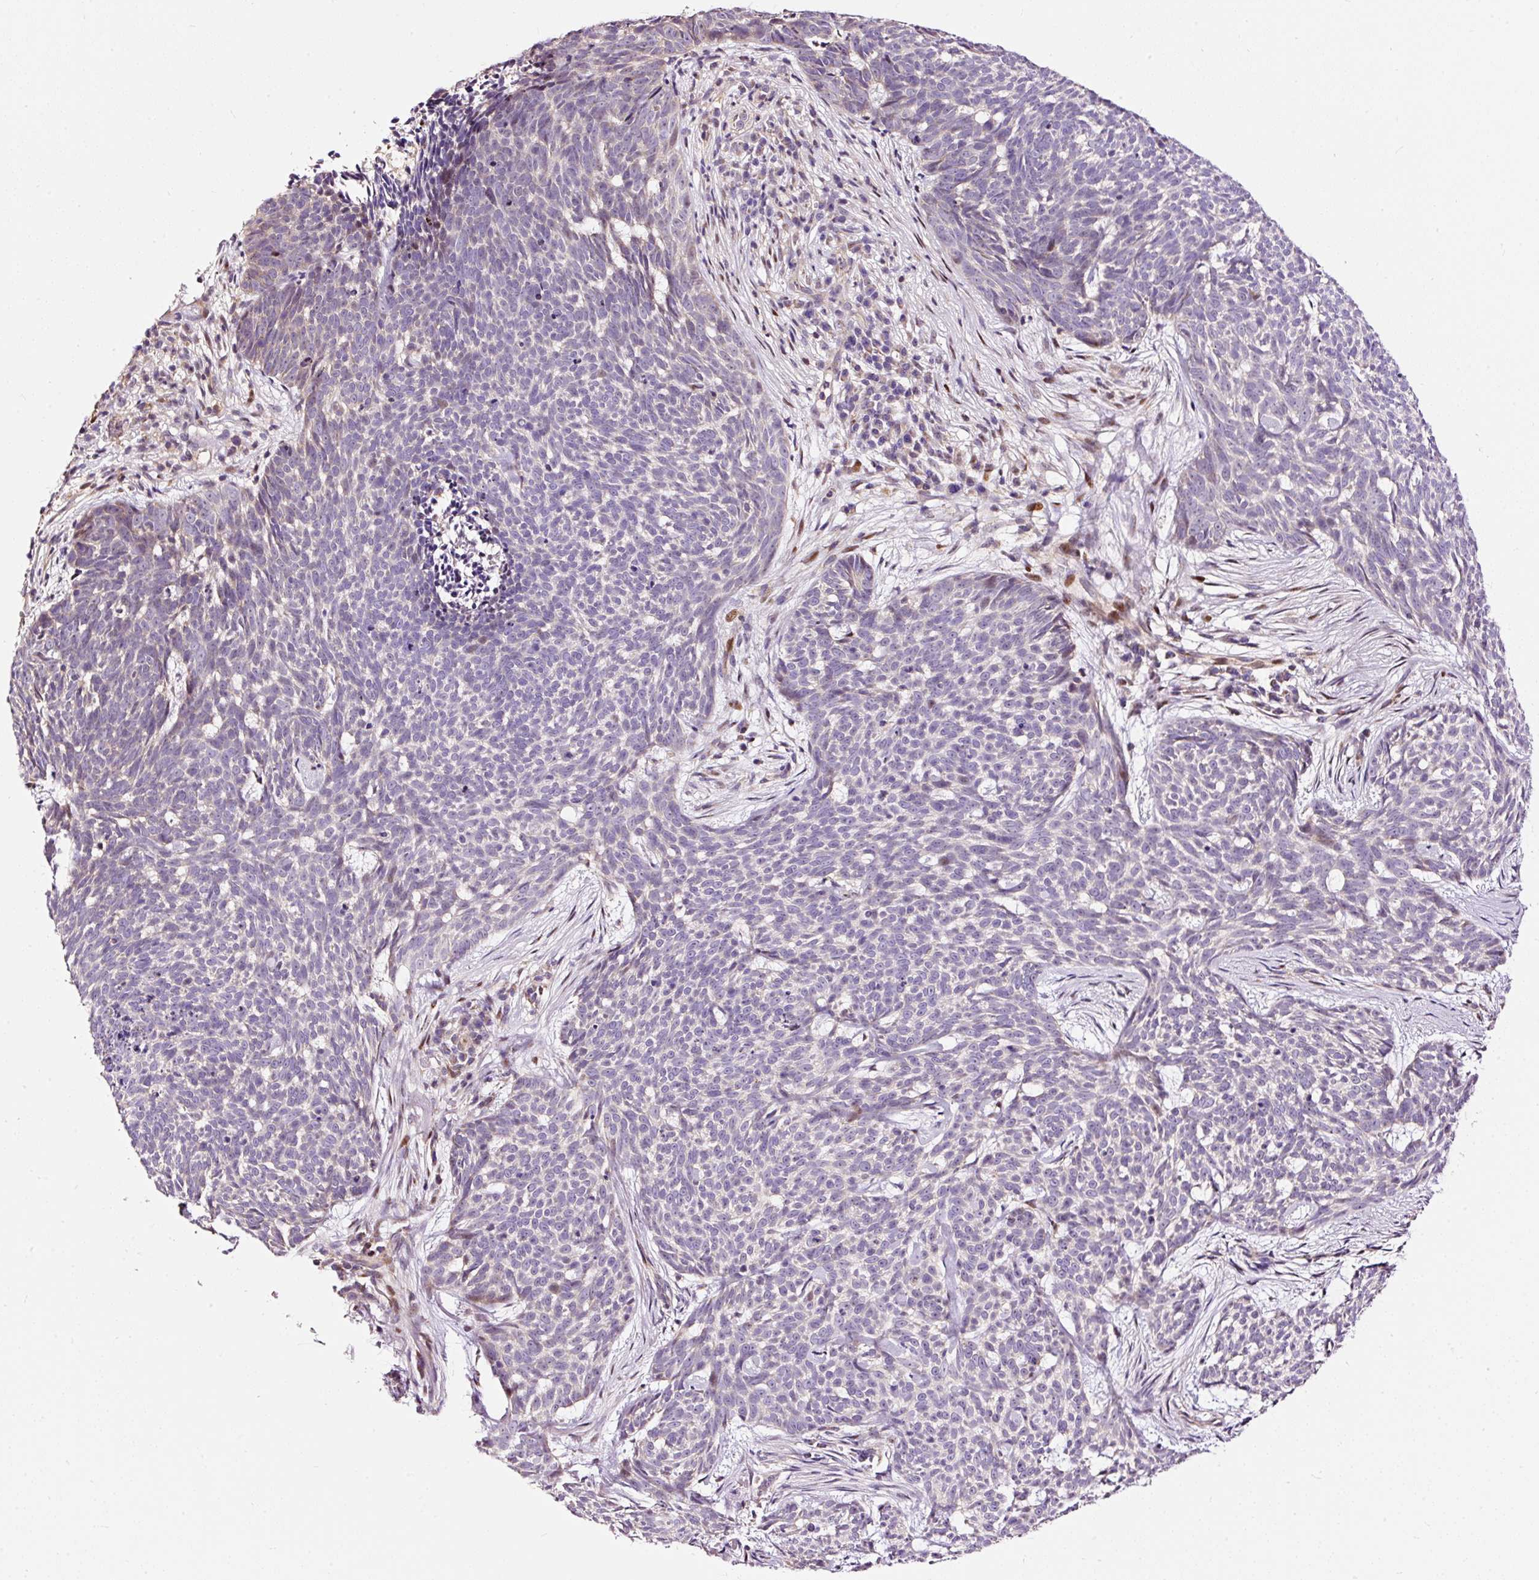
{"staining": {"intensity": "negative", "quantity": "none", "location": "none"}, "tissue": "skin cancer", "cell_type": "Tumor cells", "image_type": "cancer", "snomed": [{"axis": "morphology", "description": "Basal cell carcinoma"}, {"axis": "topography", "description": "Skin"}], "caption": "High power microscopy histopathology image of an immunohistochemistry histopathology image of skin cancer (basal cell carcinoma), revealing no significant staining in tumor cells.", "gene": "BOLA3", "patient": {"sex": "female", "age": 93}}